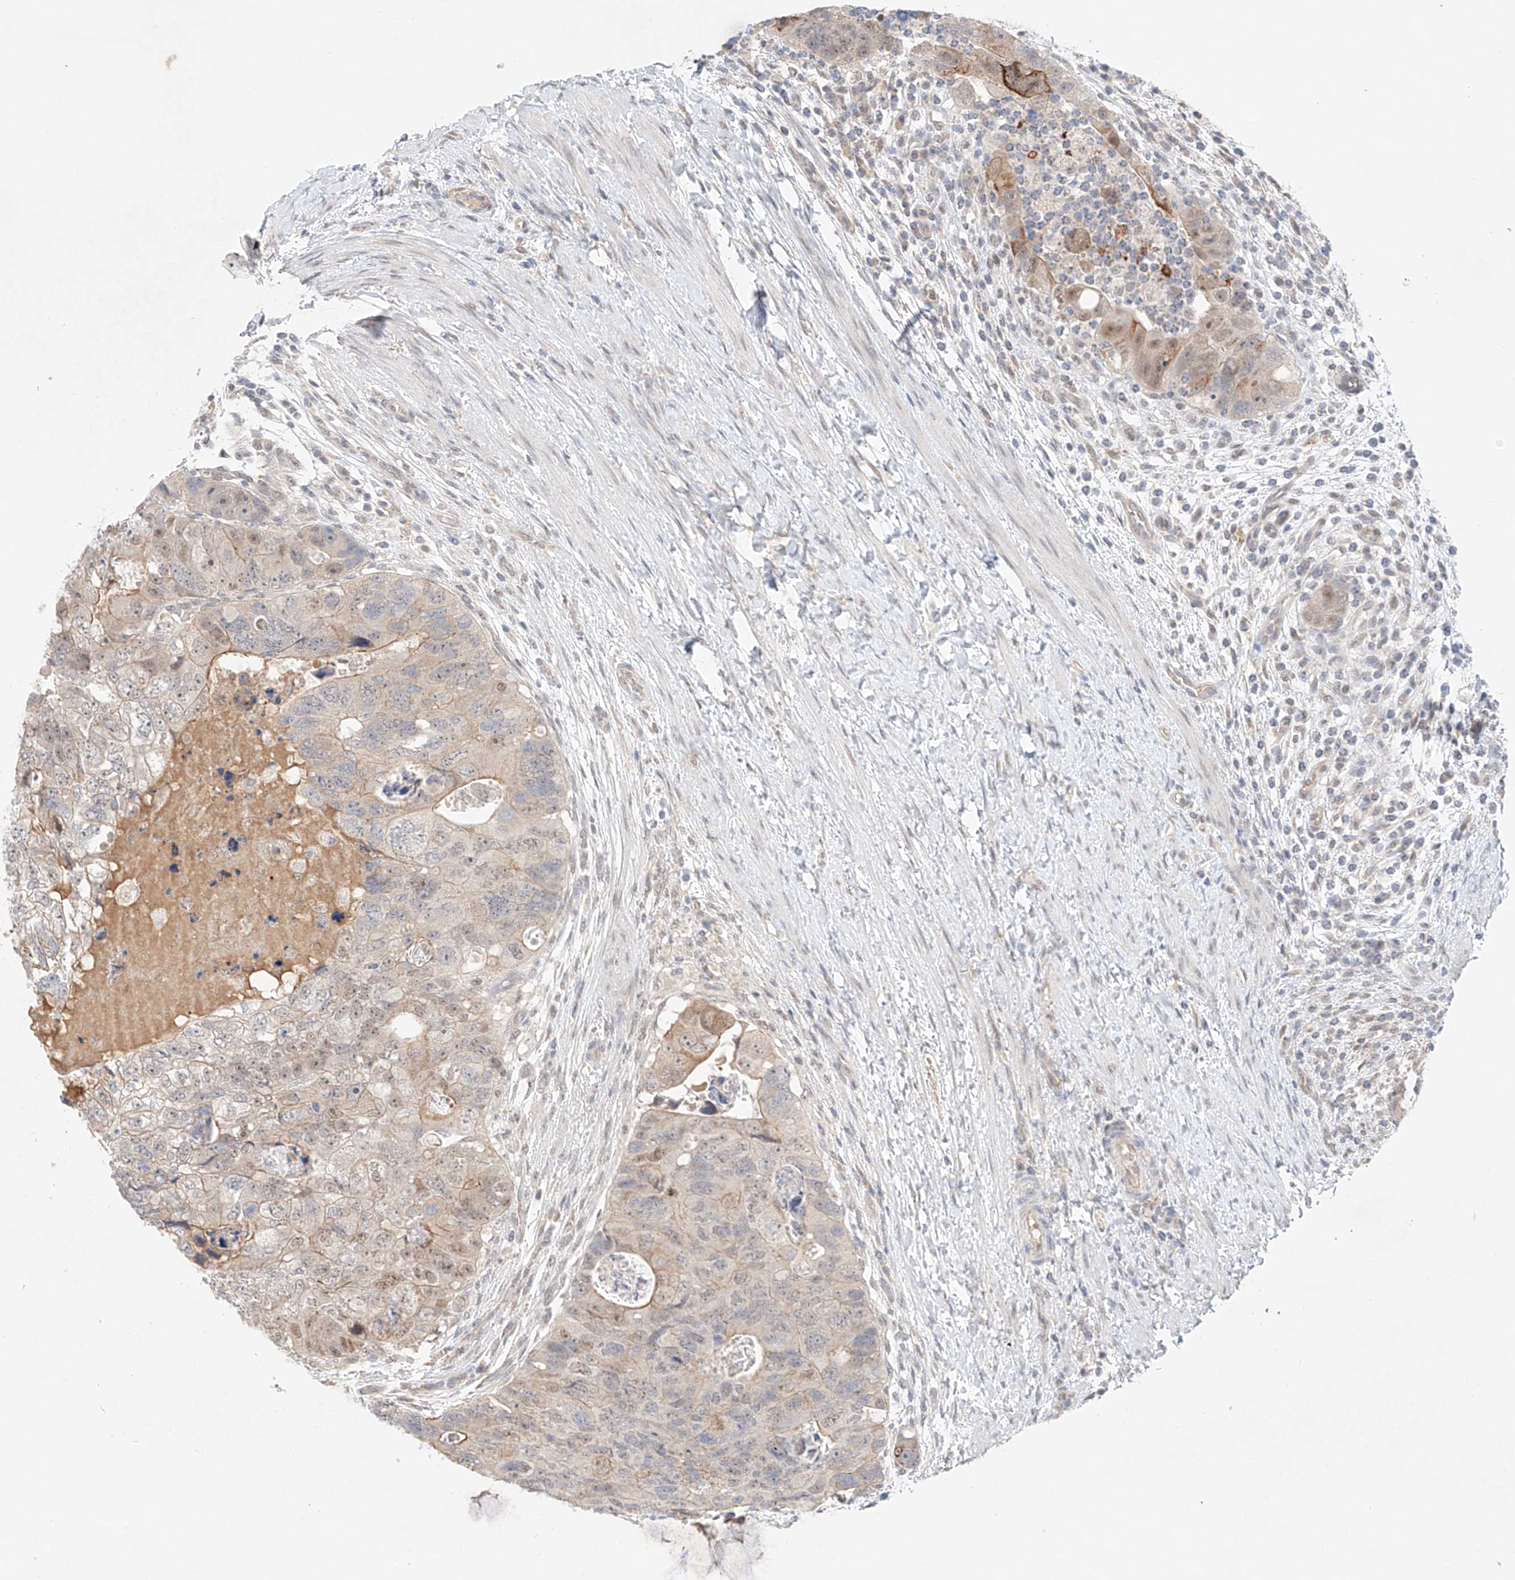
{"staining": {"intensity": "moderate", "quantity": "<25%", "location": "cytoplasmic/membranous"}, "tissue": "colorectal cancer", "cell_type": "Tumor cells", "image_type": "cancer", "snomed": [{"axis": "morphology", "description": "Adenocarcinoma, NOS"}, {"axis": "topography", "description": "Rectum"}], "caption": "Human colorectal cancer stained with a protein marker exhibits moderate staining in tumor cells.", "gene": "IL22RA2", "patient": {"sex": "male", "age": 59}}